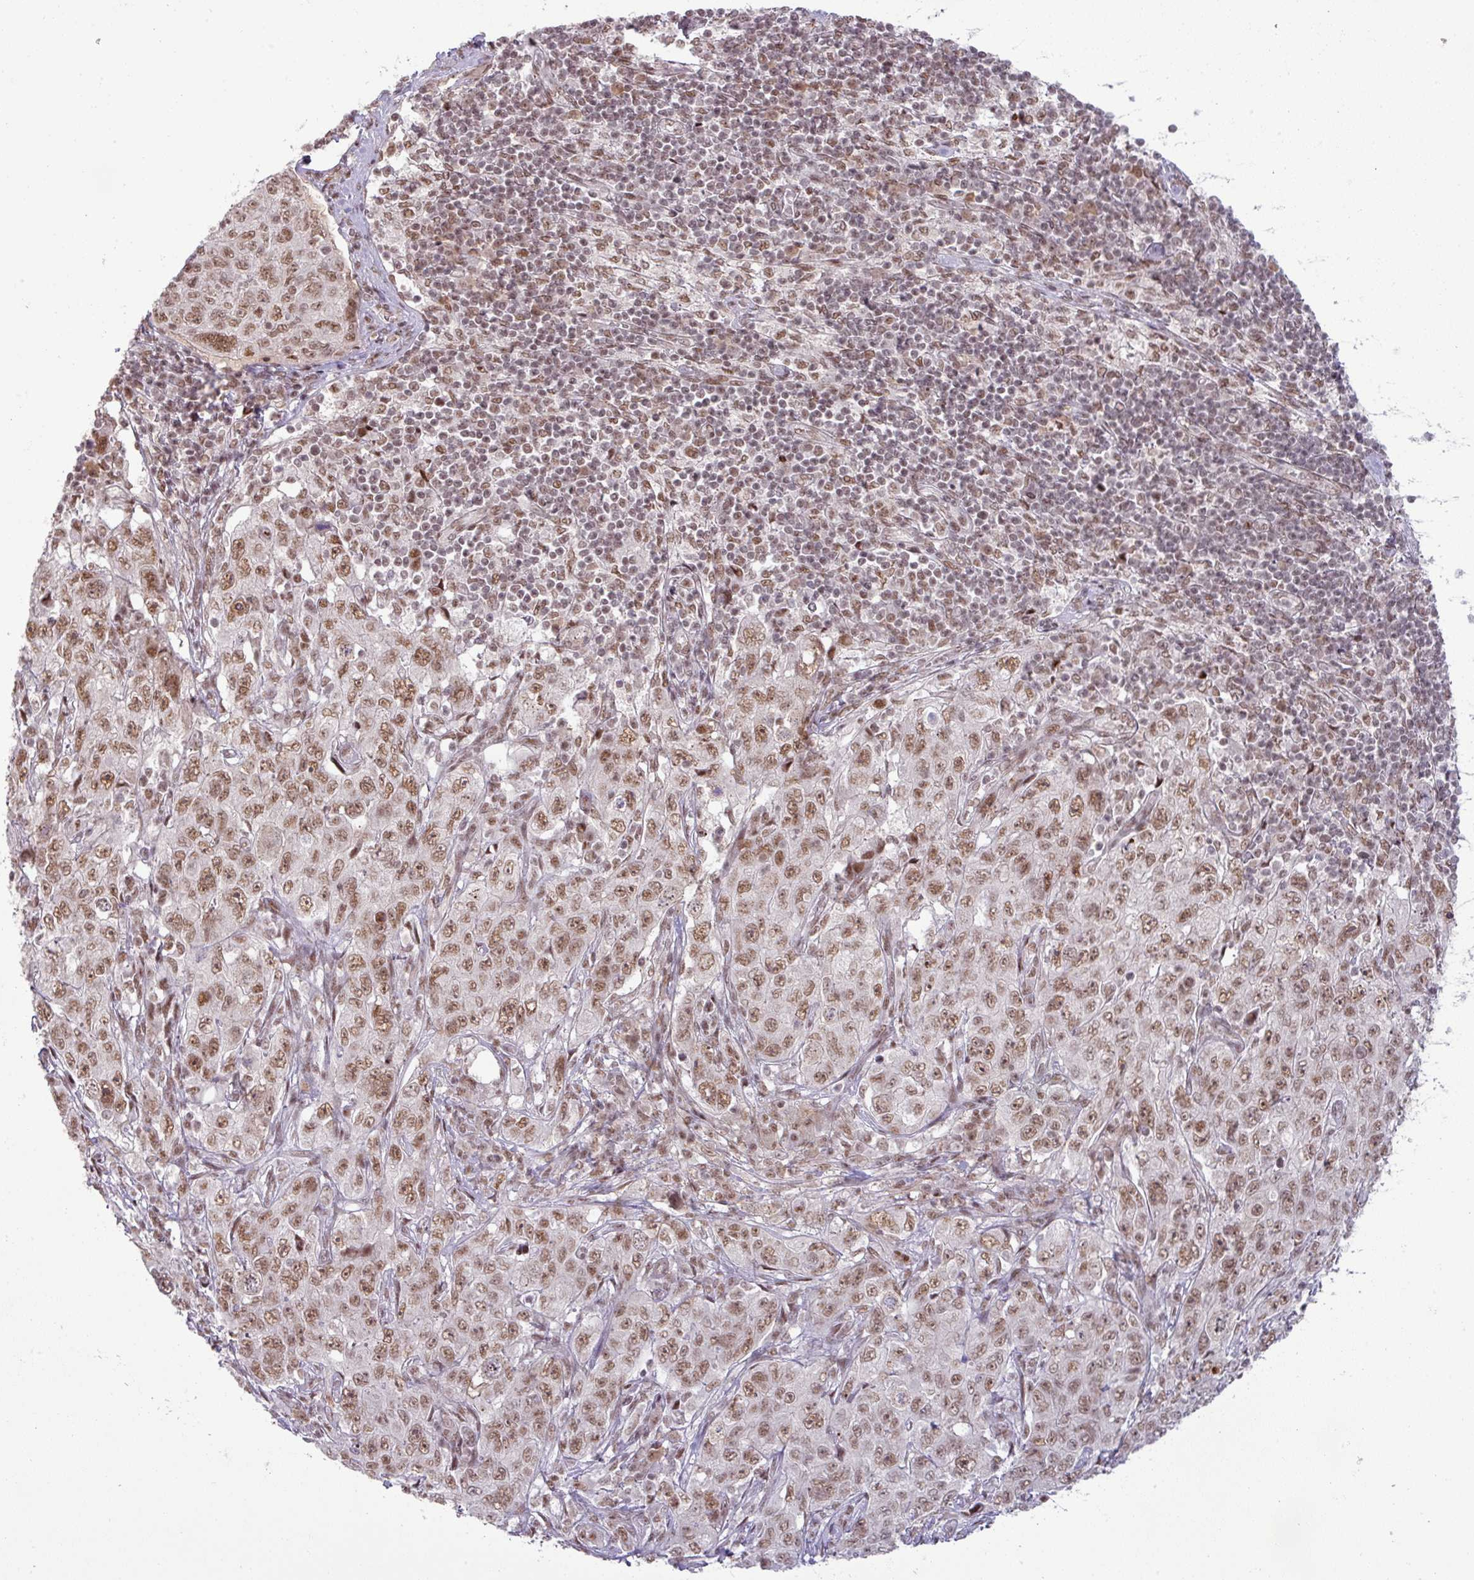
{"staining": {"intensity": "moderate", "quantity": ">75%", "location": "nuclear"}, "tissue": "pancreatic cancer", "cell_type": "Tumor cells", "image_type": "cancer", "snomed": [{"axis": "morphology", "description": "Adenocarcinoma, NOS"}, {"axis": "topography", "description": "Pancreas"}], "caption": "An image of pancreatic cancer (adenocarcinoma) stained for a protein reveals moderate nuclear brown staining in tumor cells.", "gene": "PTPN20", "patient": {"sex": "male", "age": 68}}